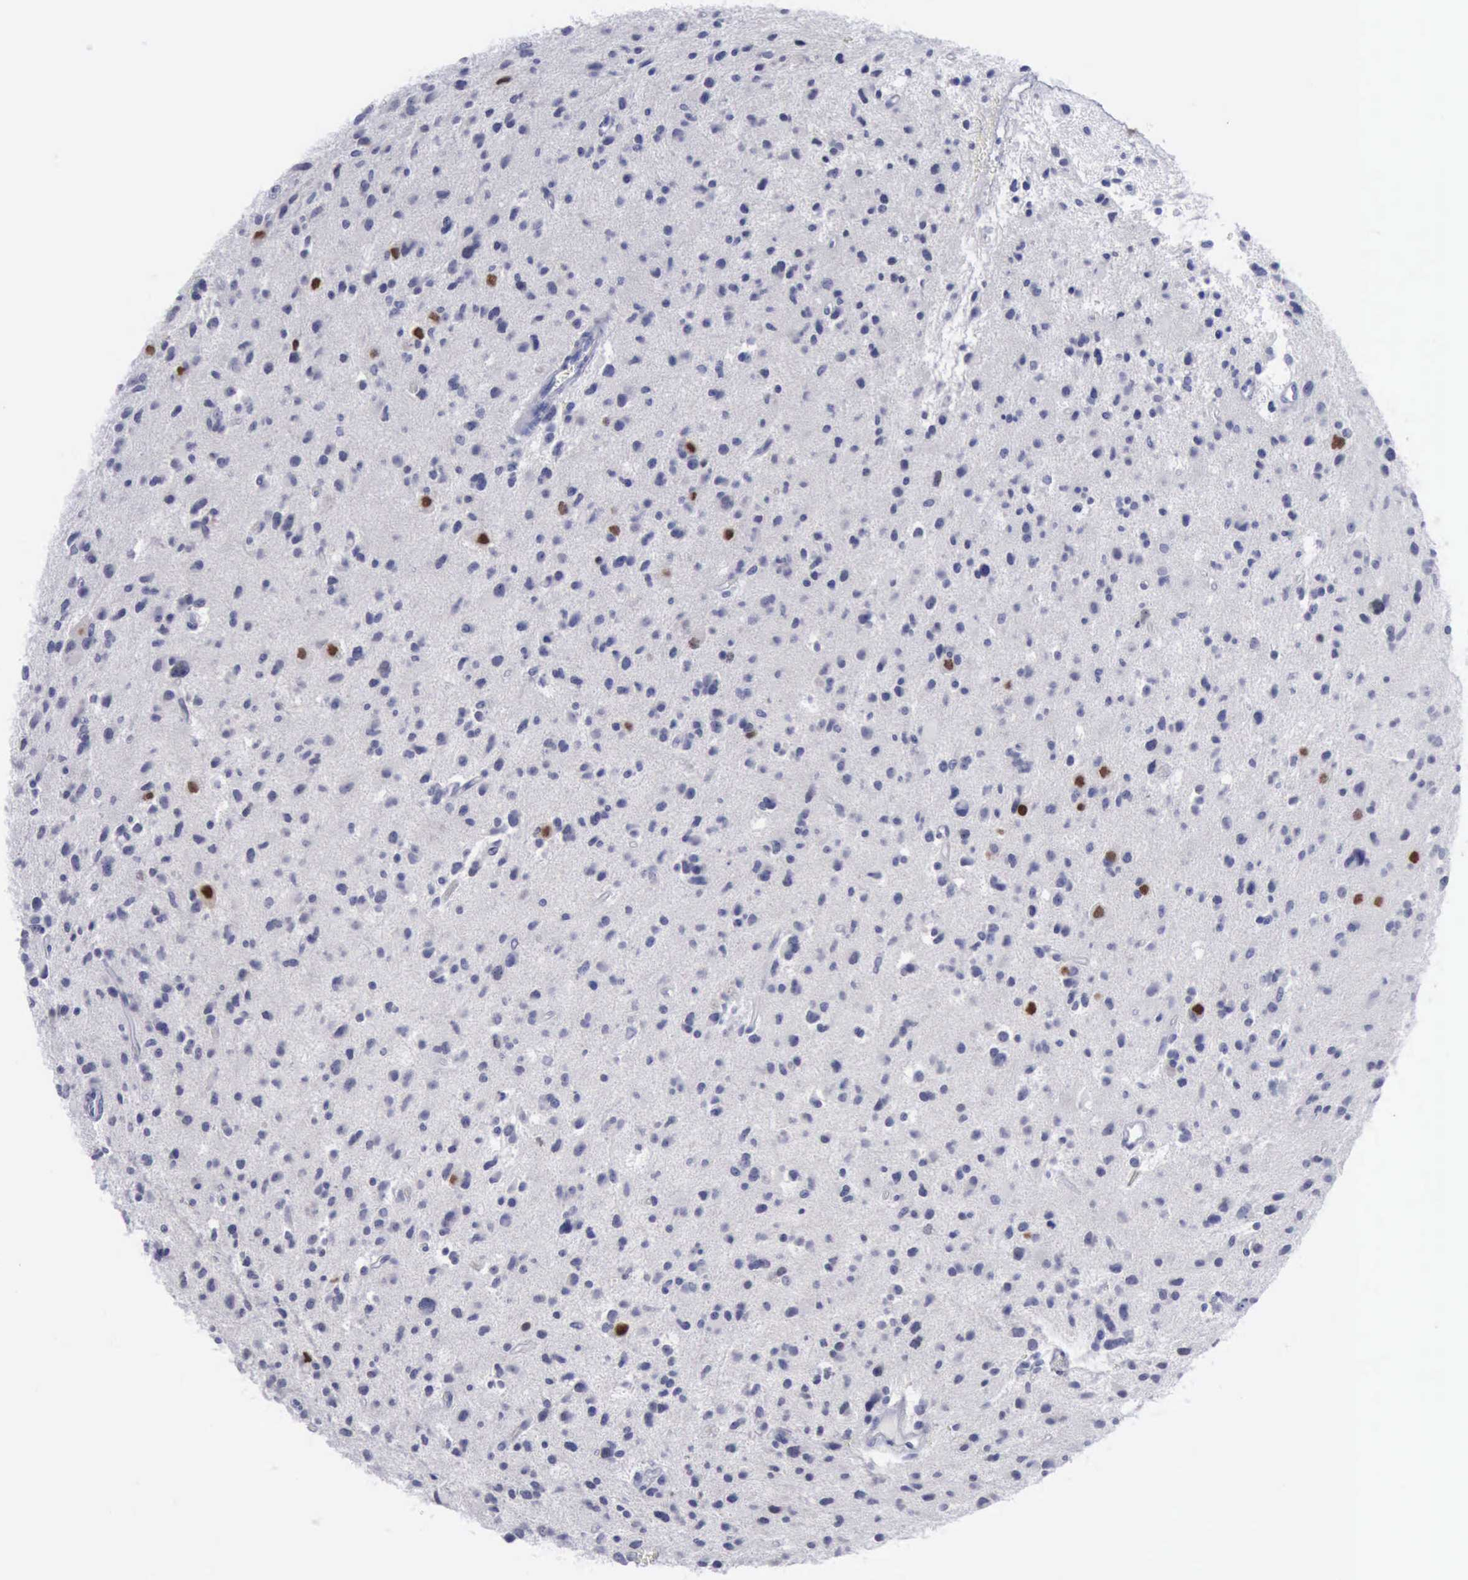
{"staining": {"intensity": "negative", "quantity": "none", "location": "none"}, "tissue": "glioma", "cell_type": "Tumor cells", "image_type": "cancer", "snomed": [{"axis": "morphology", "description": "Glioma, malignant, Low grade"}, {"axis": "topography", "description": "Brain"}], "caption": "DAB (3,3'-diaminobenzidine) immunohistochemical staining of human malignant glioma (low-grade) reveals no significant positivity in tumor cells.", "gene": "SATB2", "patient": {"sex": "female", "age": 46}}